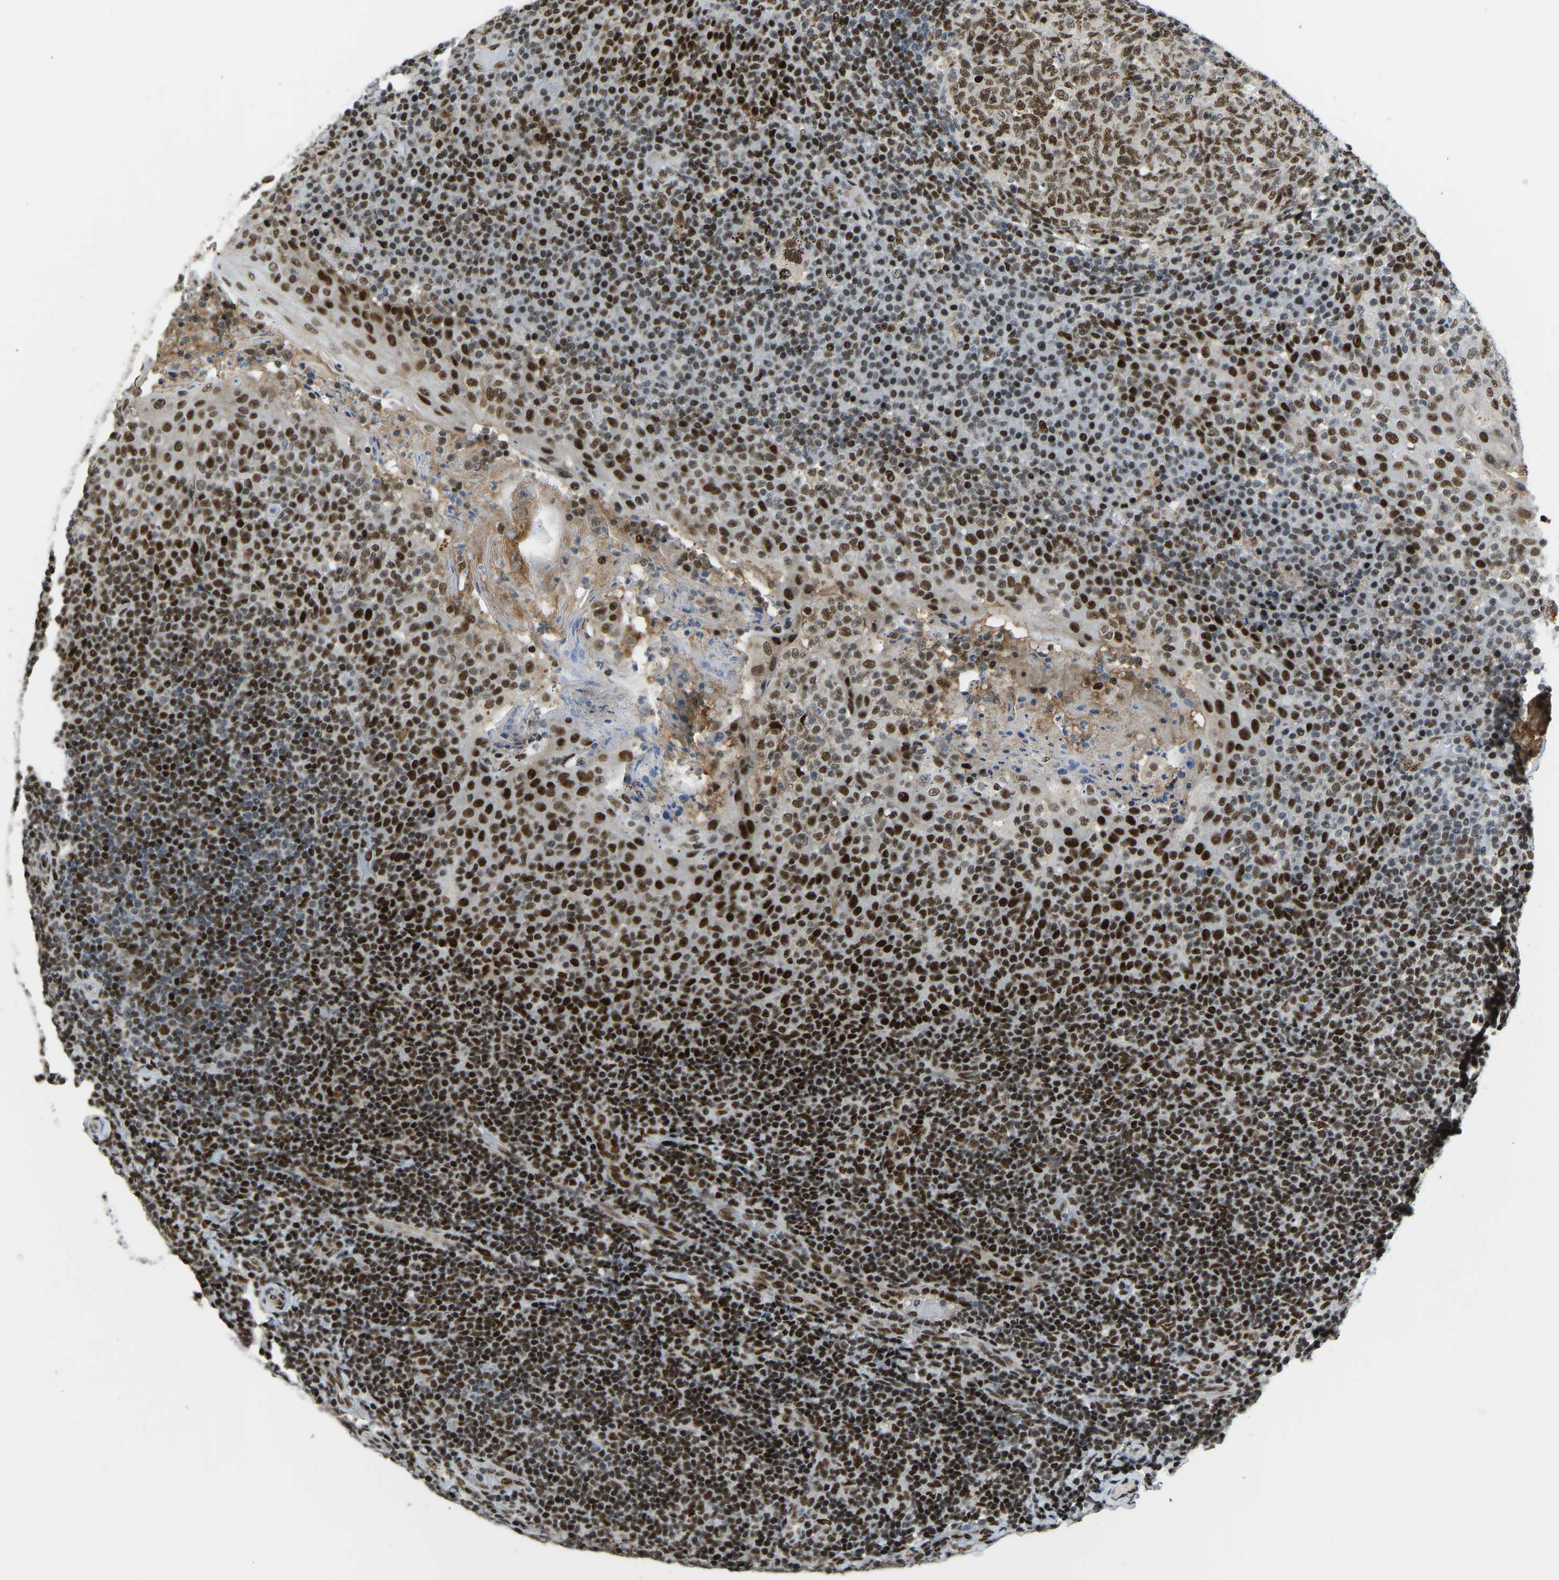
{"staining": {"intensity": "strong", "quantity": "25%-75%", "location": "nuclear"}, "tissue": "tonsil", "cell_type": "Germinal center cells", "image_type": "normal", "snomed": [{"axis": "morphology", "description": "Normal tissue, NOS"}, {"axis": "topography", "description": "Tonsil"}], "caption": "Protein analysis of benign tonsil exhibits strong nuclear staining in about 25%-75% of germinal center cells. The protein of interest is stained brown, and the nuclei are stained in blue (DAB IHC with brightfield microscopy, high magnification).", "gene": "FOXK1", "patient": {"sex": "female", "age": 19}}